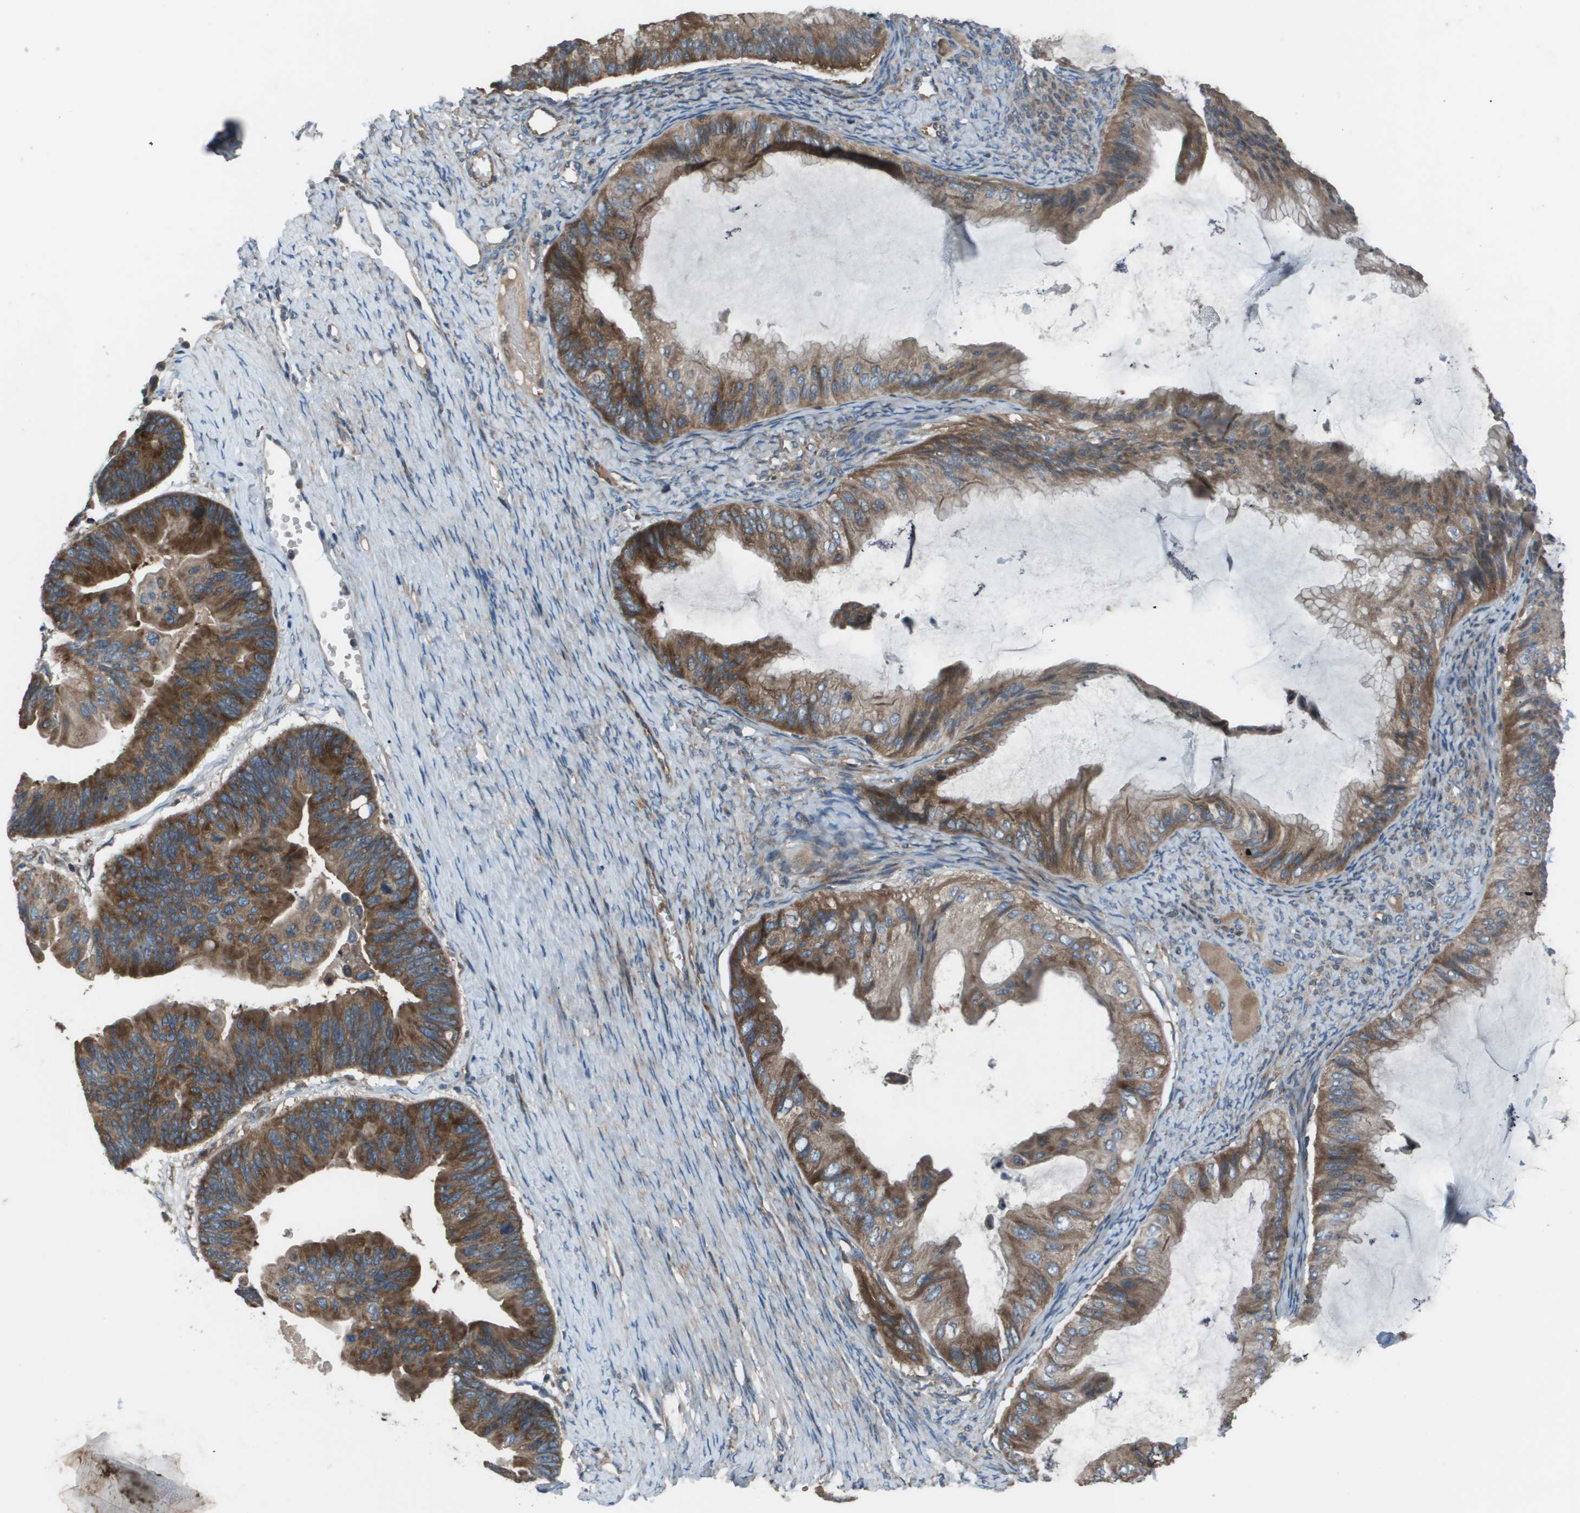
{"staining": {"intensity": "moderate", "quantity": ">75%", "location": "cytoplasmic/membranous"}, "tissue": "ovarian cancer", "cell_type": "Tumor cells", "image_type": "cancer", "snomed": [{"axis": "morphology", "description": "Cystadenocarcinoma, mucinous, NOS"}, {"axis": "topography", "description": "Ovary"}], "caption": "The immunohistochemical stain labels moderate cytoplasmic/membranous staining in tumor cells of ovarian mucinous cystadenocarcinoma tissue. The staining was performed using DAB, with brown indicating positive protein expression. Nuclei are stained blue with hematoxylin.", "gene": "EIF3B", "patient": {"sex": "female", "age": 61}}